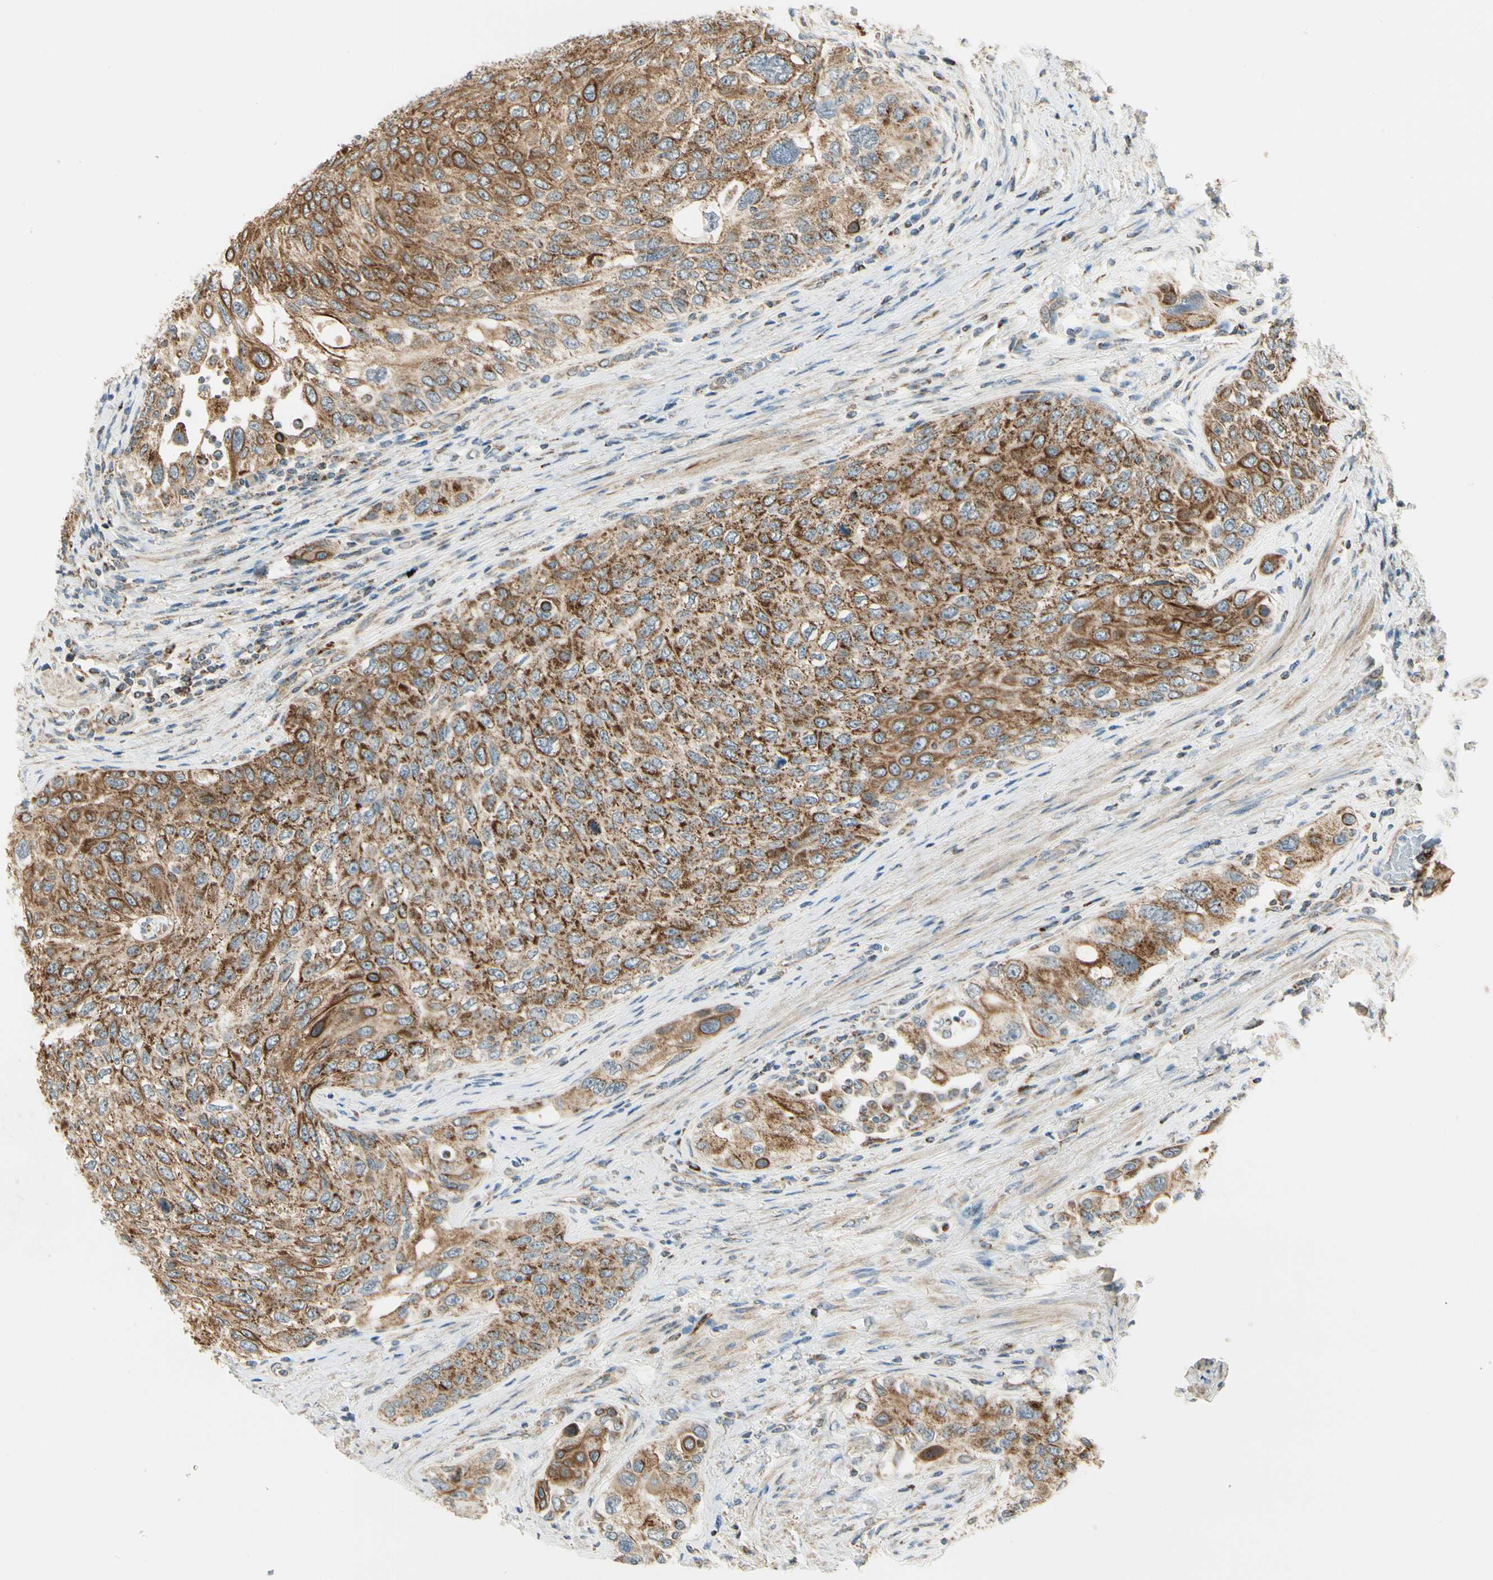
{"staining": {"intensity": "strong", "quantity": ">75%", "location": "cytoplasmic/membranous"}, "tissue": "urothelial cancer", "cell_type": "Tumor cells", "image_type": "cancer", "snomed": [{"axis": "morphology", "description": "Urothelial carcinoma, High grade"}, {"axis": "topography", "description": "Urinary bladder"}], "caption": "Protein expression by immunohistochemistry (IHC) reveals strong cytoplasmic/membranous positivity in about >75% of tumor cells in urothelial carcinoma (high-grade).", "gene": "EPHB3", "patient": {"sex": "female", "age": 56}}